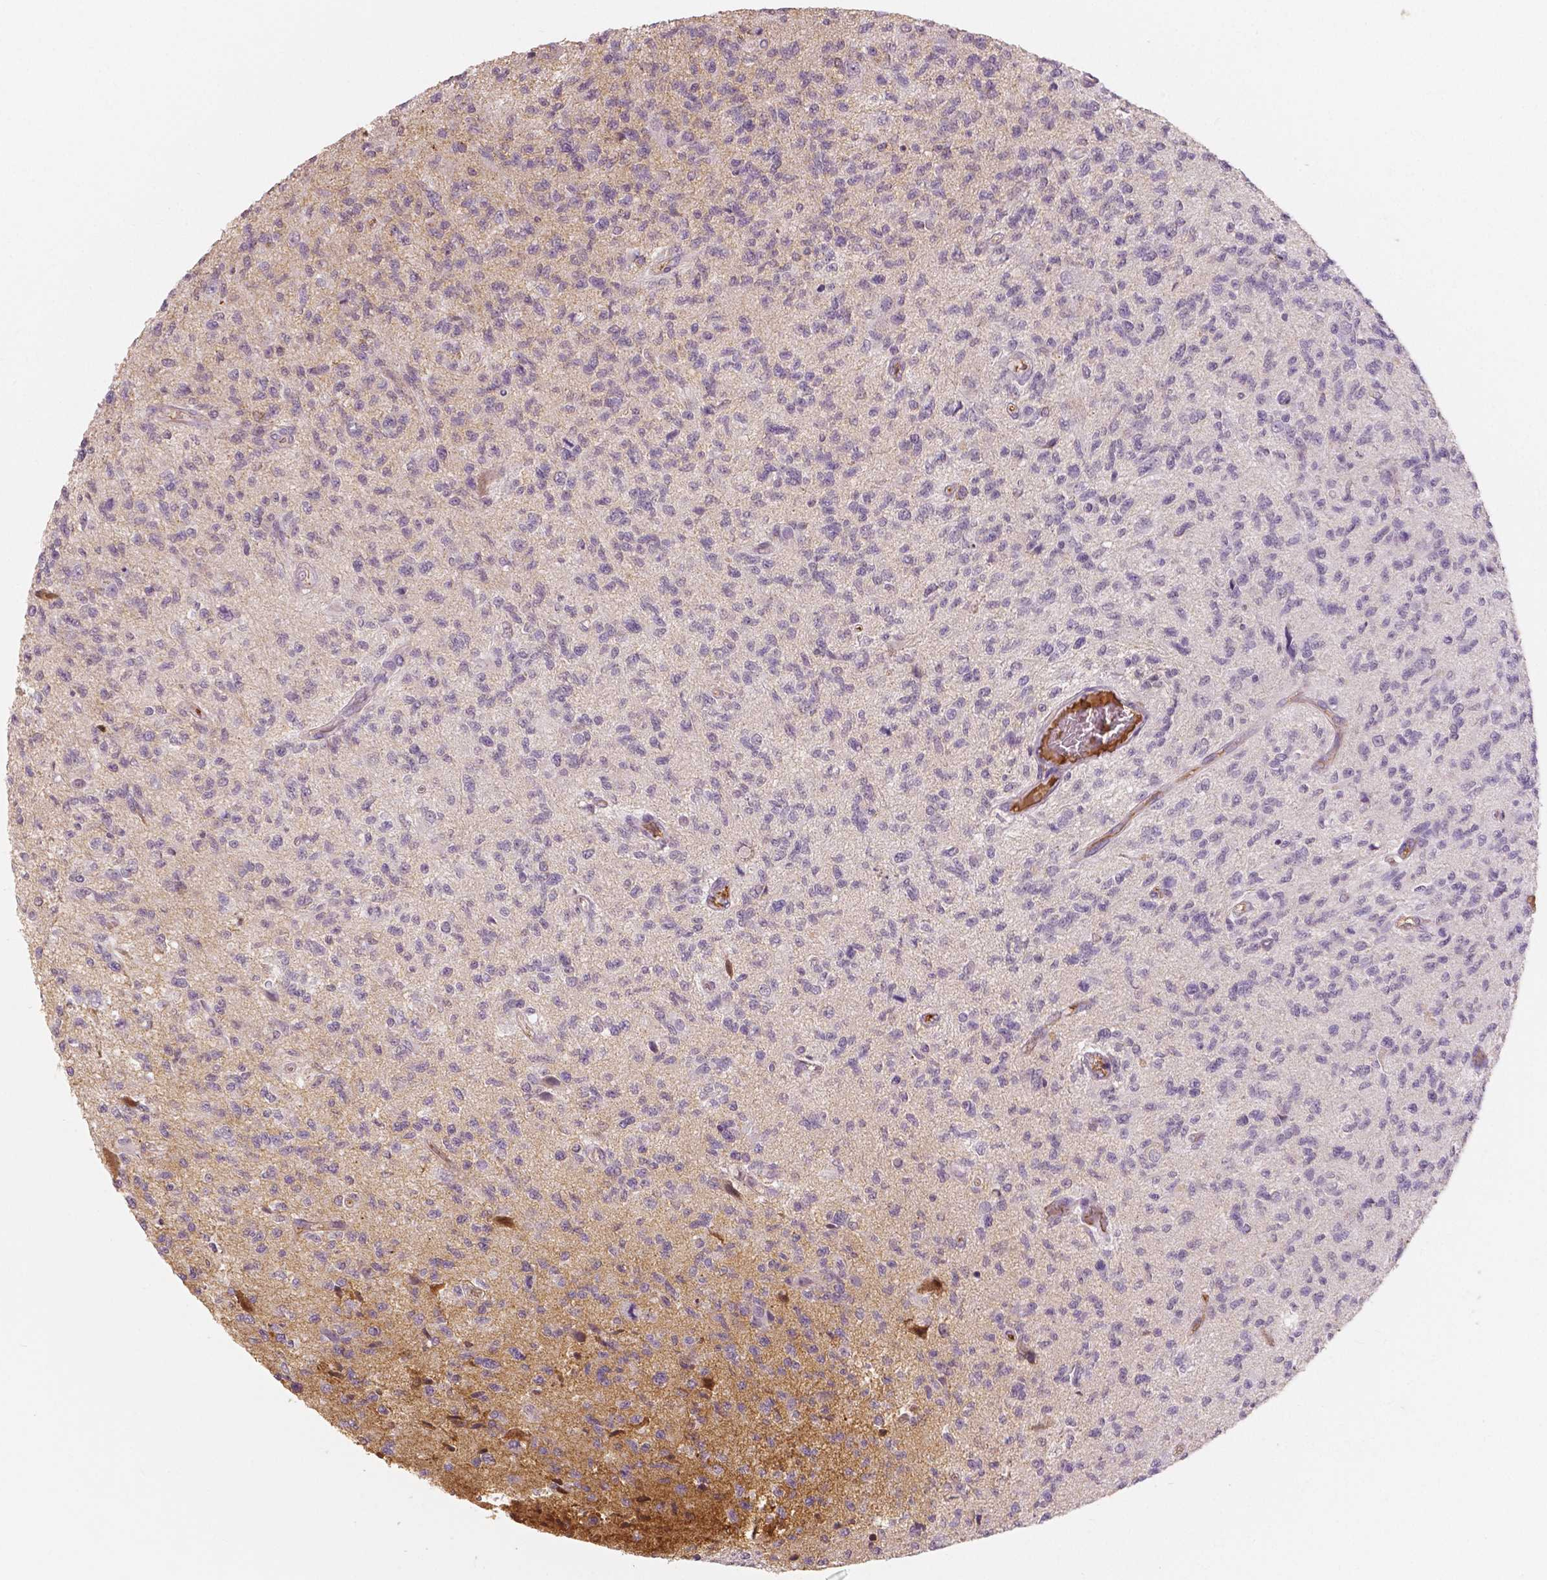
{"staining": {"intensity": "negative", "quantity": "none", "location": "none"}, "tissue": "glioma", "cell_type": "Tumor cells", "image_type": "cancer", "snomed": [{"axis": "morphology", "description": "Glioma, malignant, High grade"}, {"axis": "topography", "description": "Brain"}], "caption": "This is a photomicrograph of immunohistochemistry (IHC) staining of glioma, which shows no positivity in tumor cells. (Brightfield microscopy of DAB (3,3'-diaminobenzidine) IHC at high magnification).", "gene": "APOA4", "patient": {"sex": "male", "age": 56}}